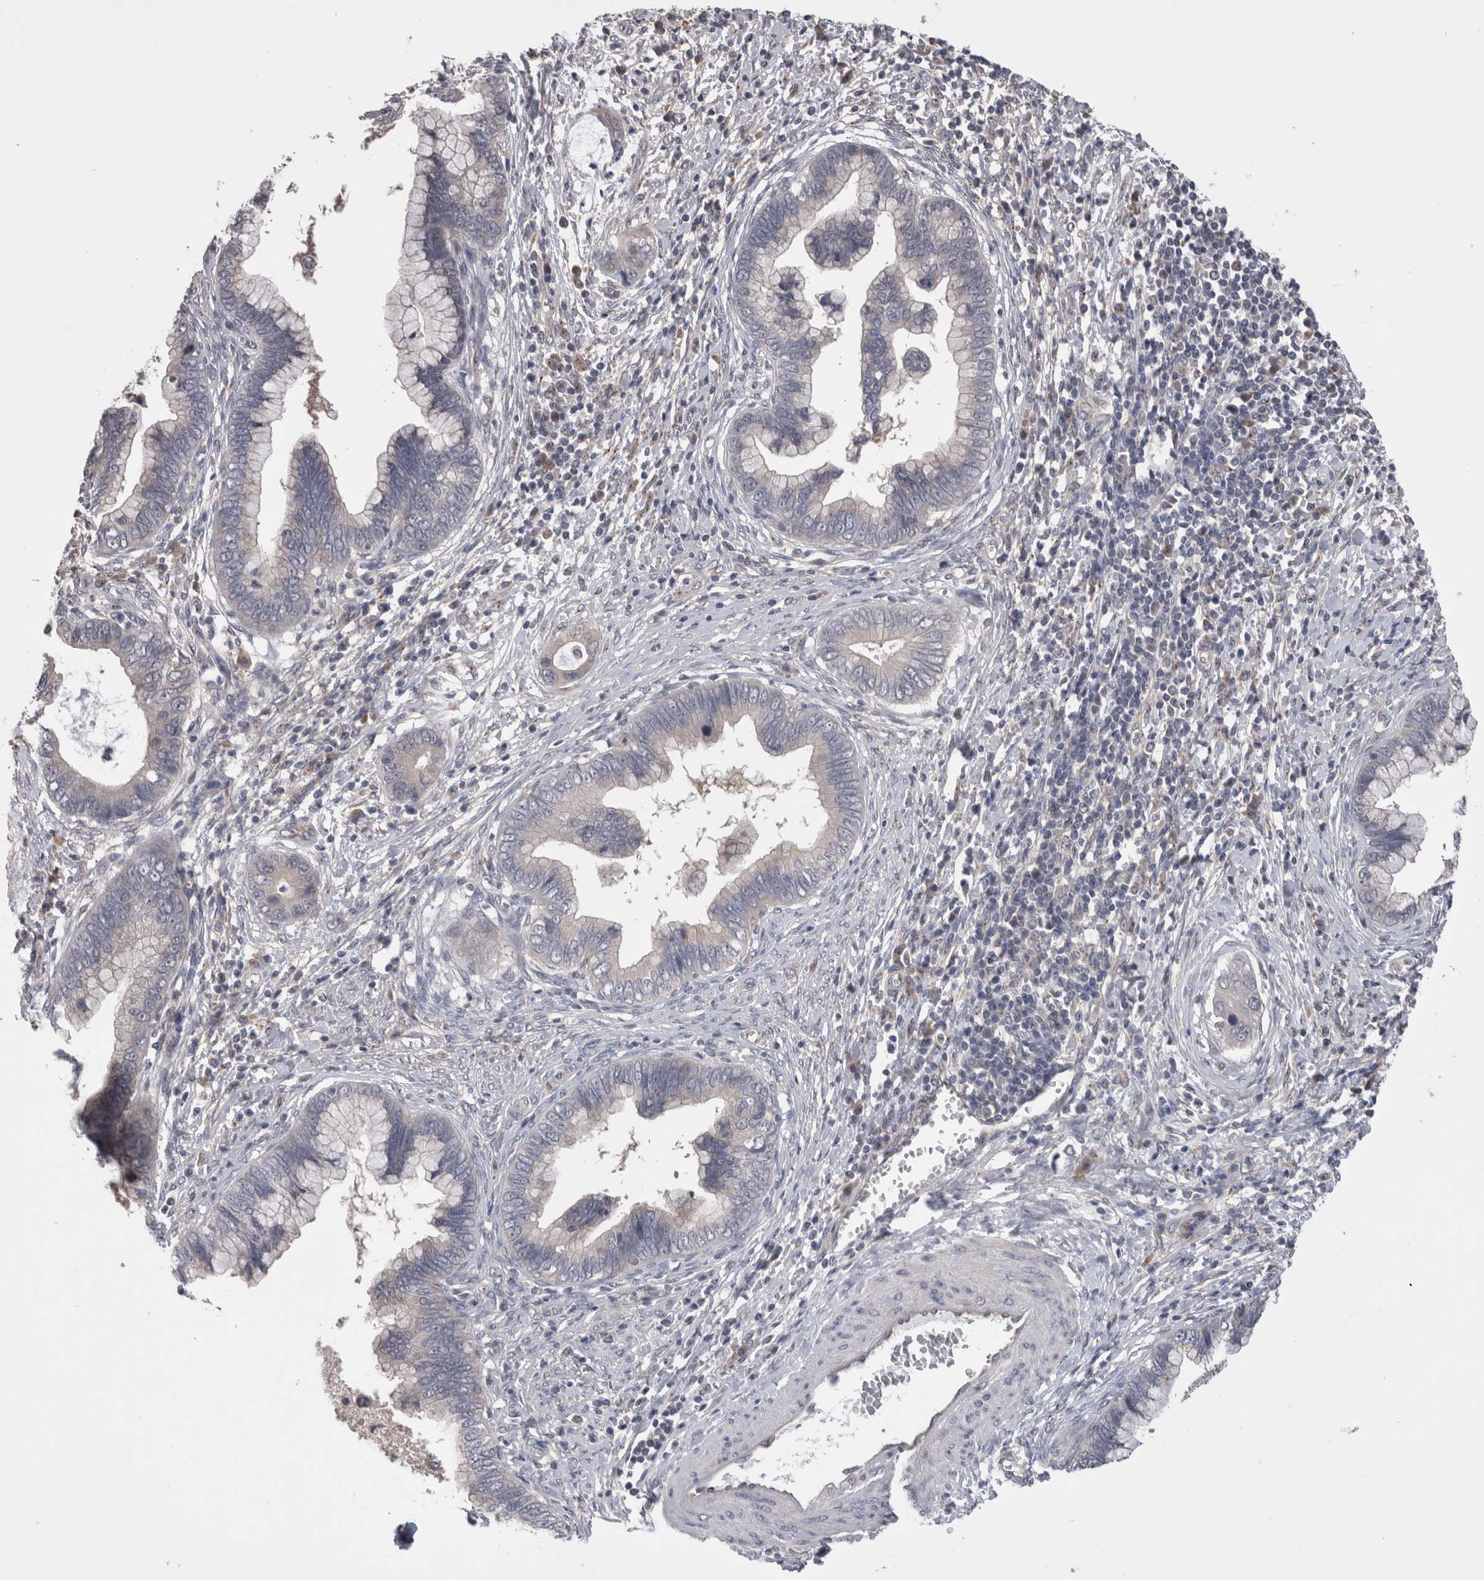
{"staining": {"intensity": "negative", "quantity": "none", "location": "none"}, "tissue": "cervical cancer", "cell_type": "Tumor cells", "image_type": "cancer", "snomed": [{"axis": "morphology", "description": "Adenocarcinoma, NOS"}, {"axis": "topography", "description": "Cervix"}], "caption": "This photomicrograph is of cervical cancer (adenocarcinoma) stained with IHC to label a protein in brown with the nuclei are counter-stained blue. There is no positivity in tumor cells. (Immunohistochemistry, brightfield microscopy, high magnification).", "gene": "DCTN6", "patient": {"sex": "female", "age": 44}}